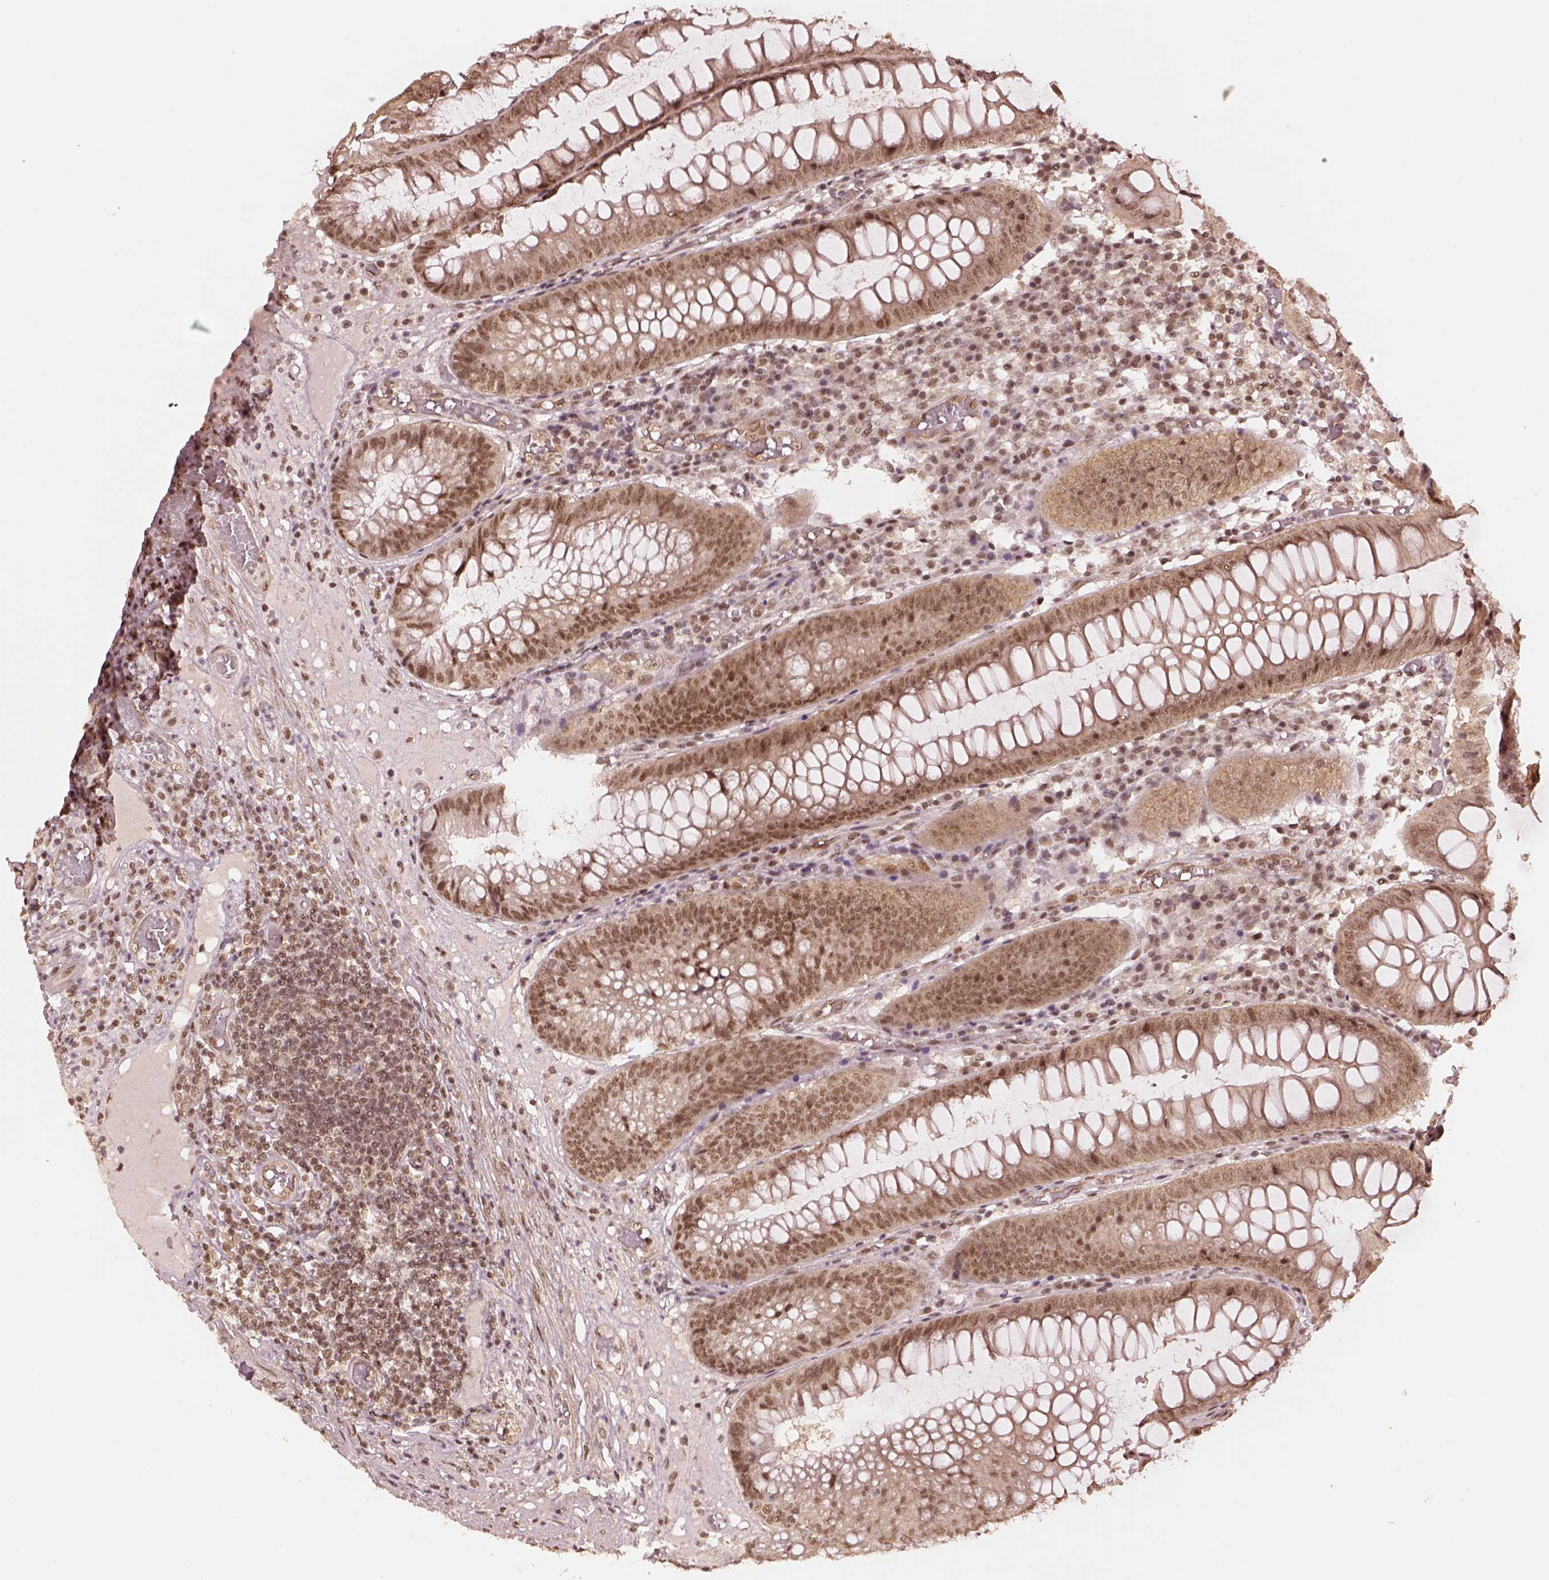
{"staining": {"intensity": "moderate", "quantity": ">75%", "location": "cytoplasmic/membranous,nuclear"}, "tissue": "appendix", "cell_type": "Glandular cells", "image_type": "normal", "snomed": [{"axis": "morphology", "description": "Normal tissue, NOS"}, {"axis": "morphology", "description": "Inflammation, NOS"}, {"axis": "topography", "description": "Appendix"}], "caption": "This micrograph reveals IHC staining of unremarkable human appendix, with medium moderate cytoplasmic/membranous,nuclear staining in about >75% of glandular cells.", "gene": "BRD9", "patient": {"sex": "male", "age": 16}}